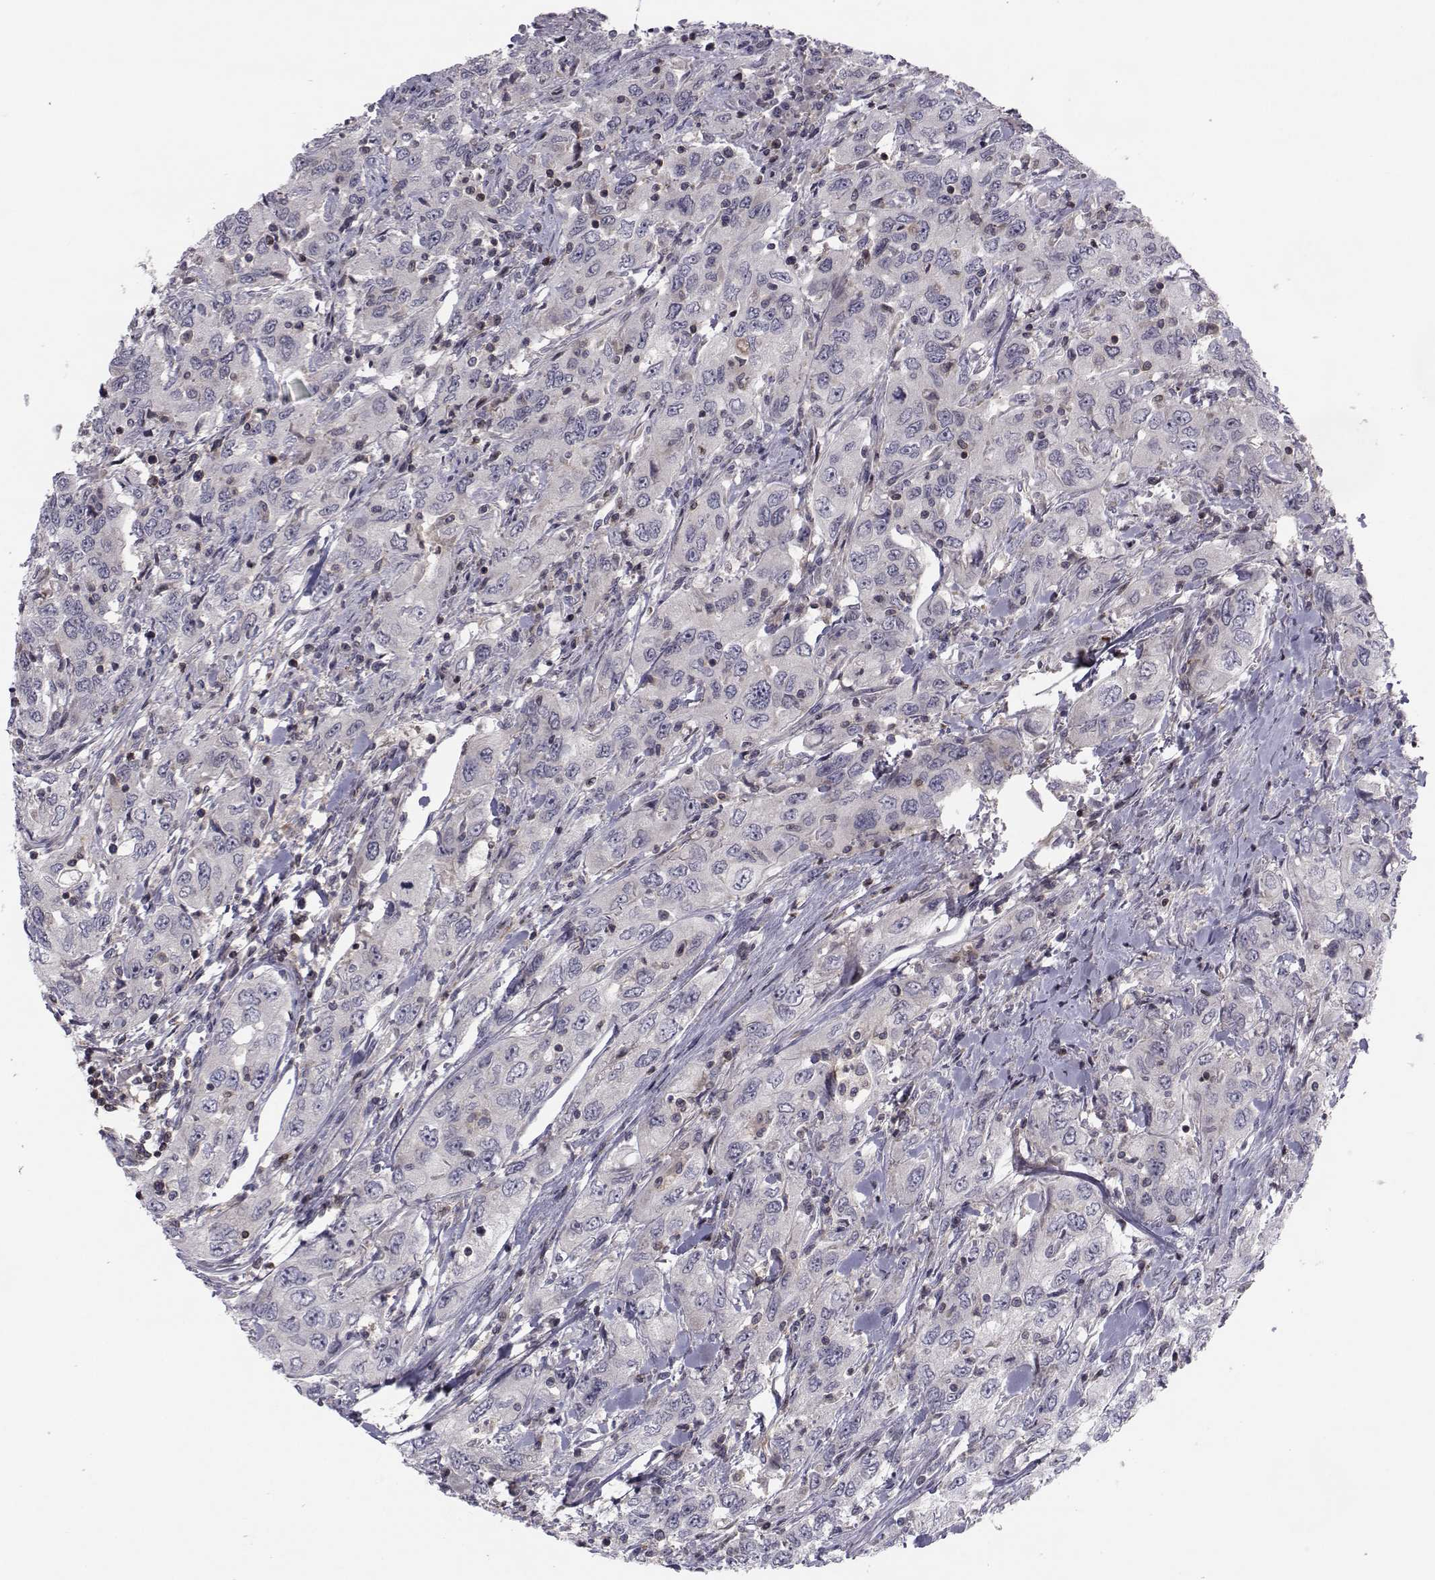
{"staining": {"intensity": "negative", "quantity": "none", "location": "none"}, "tissue": "urothelial cancer", "cell_type": "Tumor cells", "image_type": "cancer", "snomed": [{"axis": "morphology", "description": "Urothelial carcinoma, High grade"}, {"axis": "topography", "description": "Urinary bladder"}], "caption": "Immunohistochemical staining of high-grade urothelial carcinoma shows no significant positivity in tumor cells.", "gene": "PCP4L1", "patient": {"sex": "male", "age": 76}}